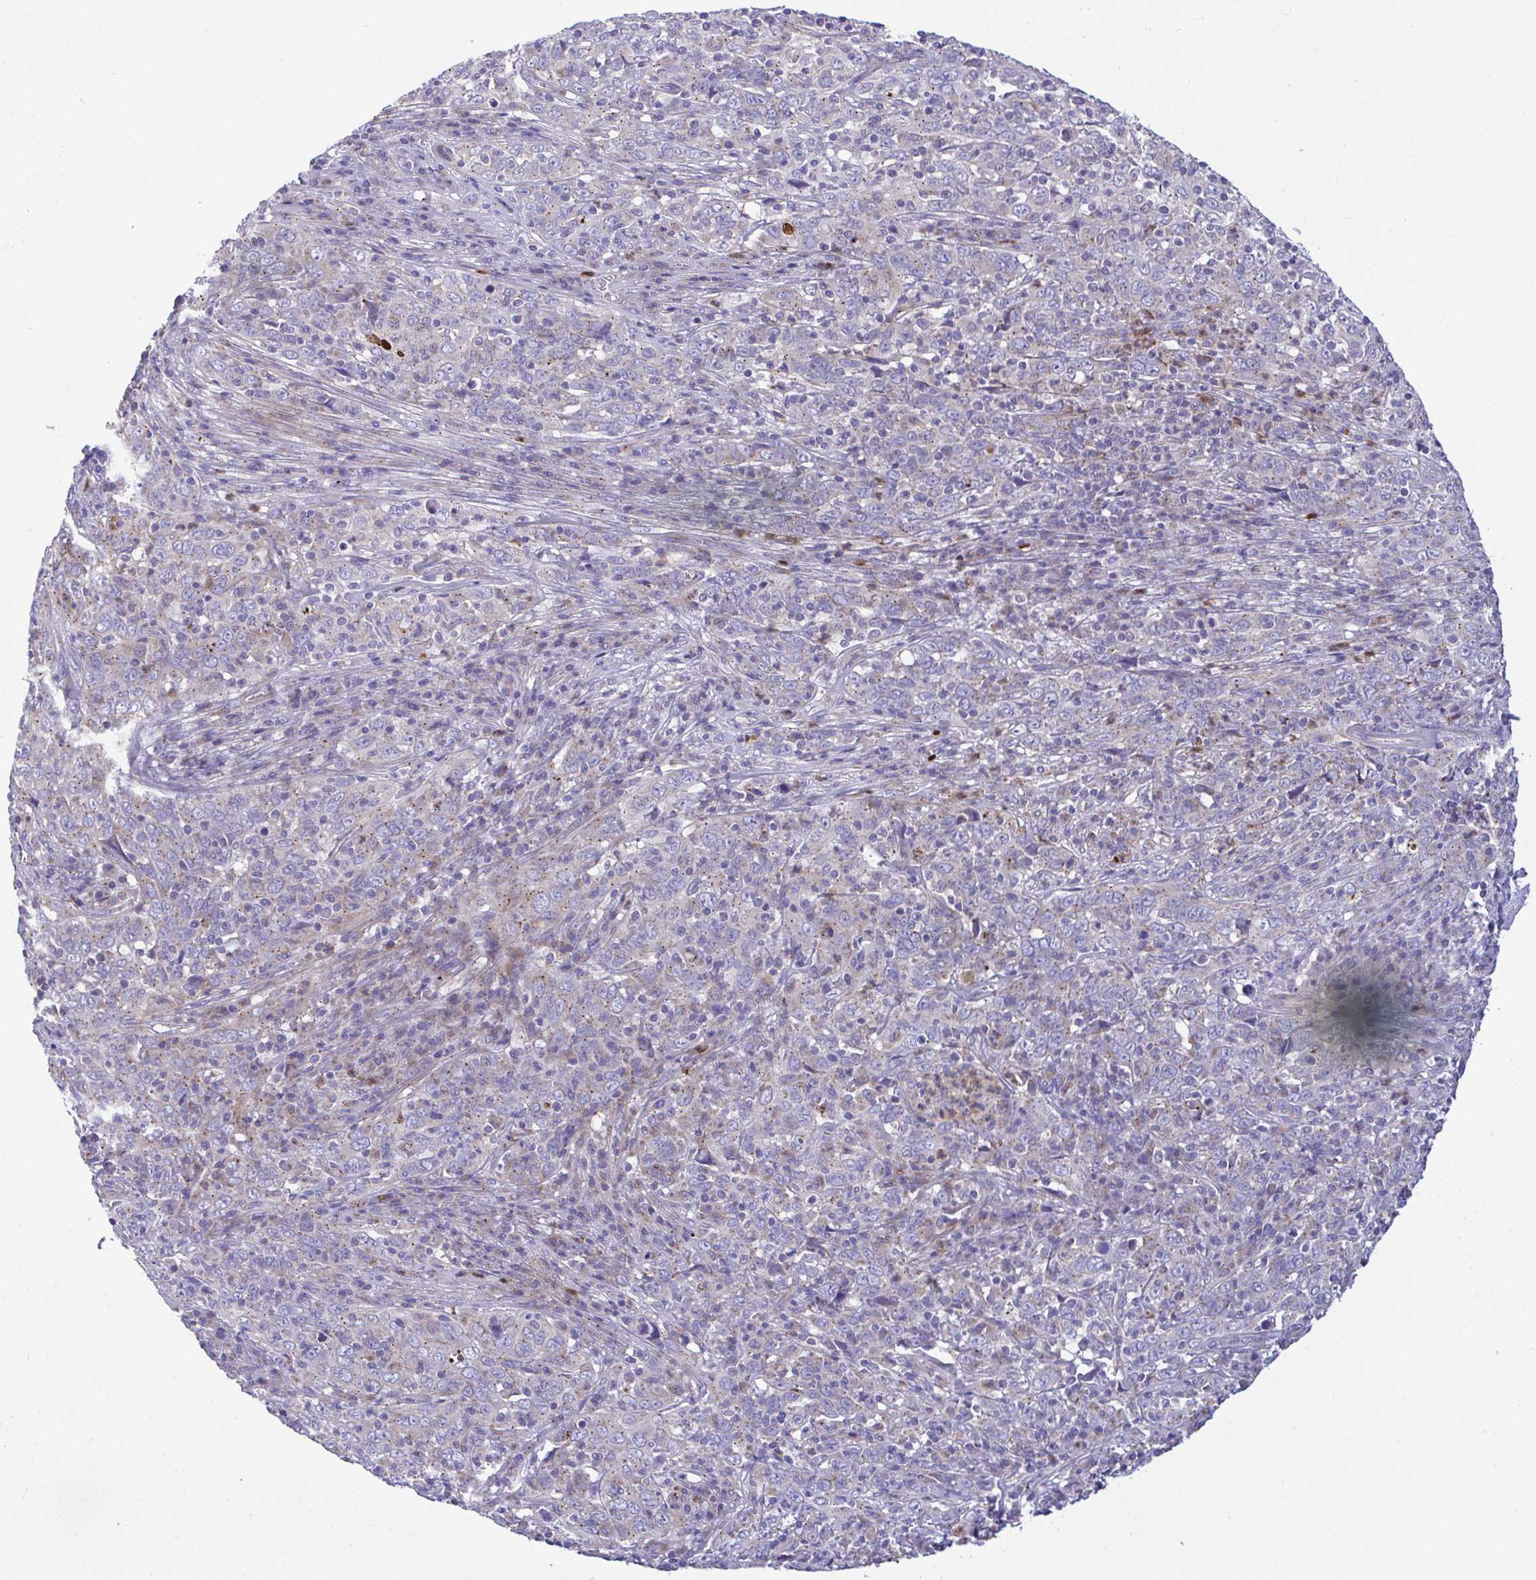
{"staining": {"intensity": "weak", "quantity": "<25%", "location": "cytoplasmic/membranous"}, "tissue": "cervical cancer", "cell_type": "Tumor cells", "image_type": "cancer", "snomed": [{"axis": "morphology", "description": "Squamous cell carcinoma, NOS"}, {"axis": "topography", "description": "Cervix"}], "caption": "A histopathology image of human cervical squamous cell carcinoma is negative for staining in tumor cells. (DAB IHC visualized using brightfield microscopy, high magnification).", "gene": "MRPS16", "patient": {"sex": "female", "age": 46}}